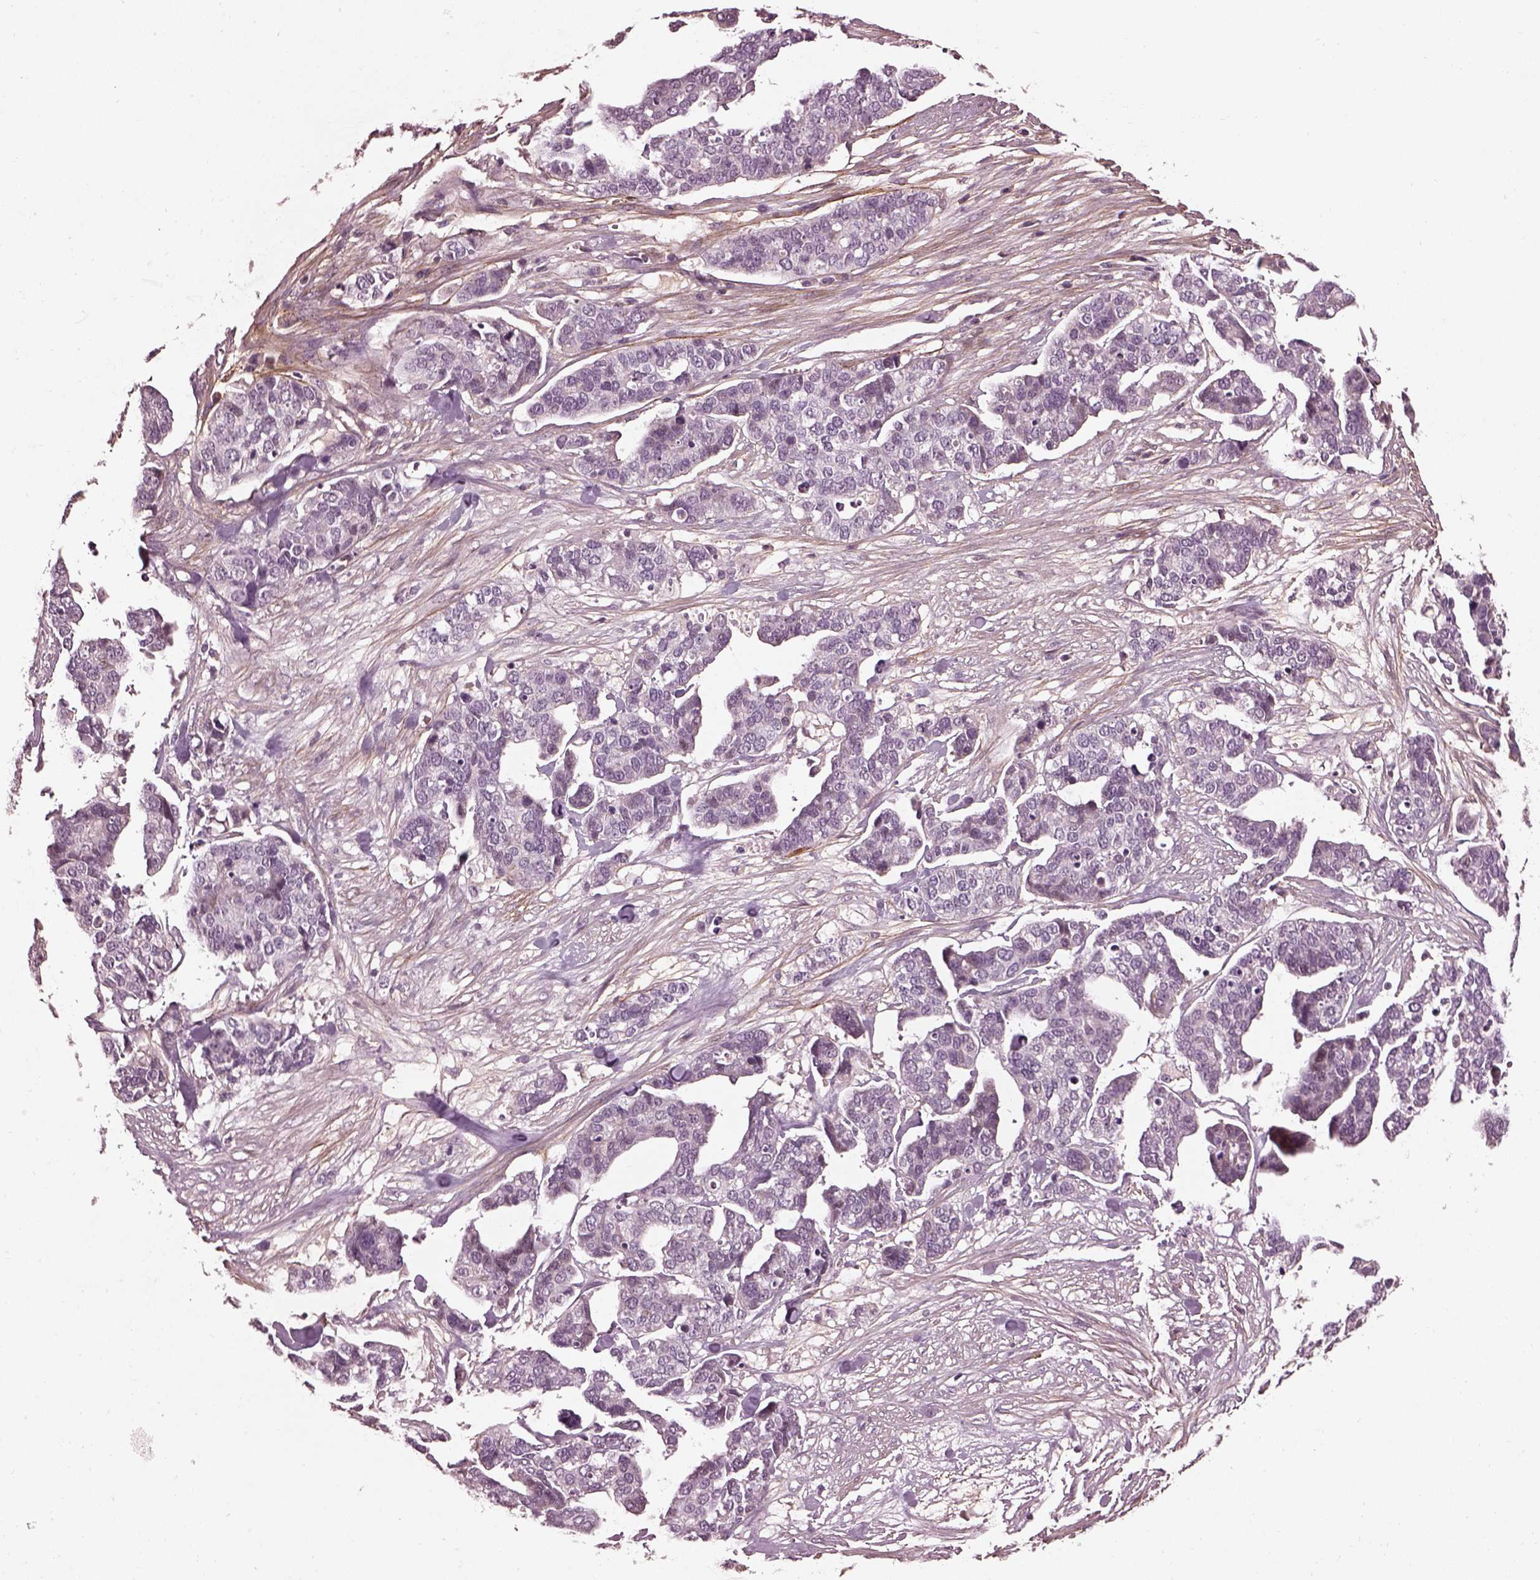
{"staining": {"intensity": "negative", "quantity": "none", "location": "none"}, "tissue": "ovarian cancer", "cell_type": "Tumor cells", "image_type": "cancer", "snomed": [{"axis": "morphology", "description": "Carcinoma, endometroid"}, {"axis": "topography", "description": "Ovary"}], "caption": "The photomicrograph exhibits no significant staining in tumor cells of ovarian endometroid carcinoma.", "gene": "EFEMP1", "patient": {"sex": "female", "age": 65}}